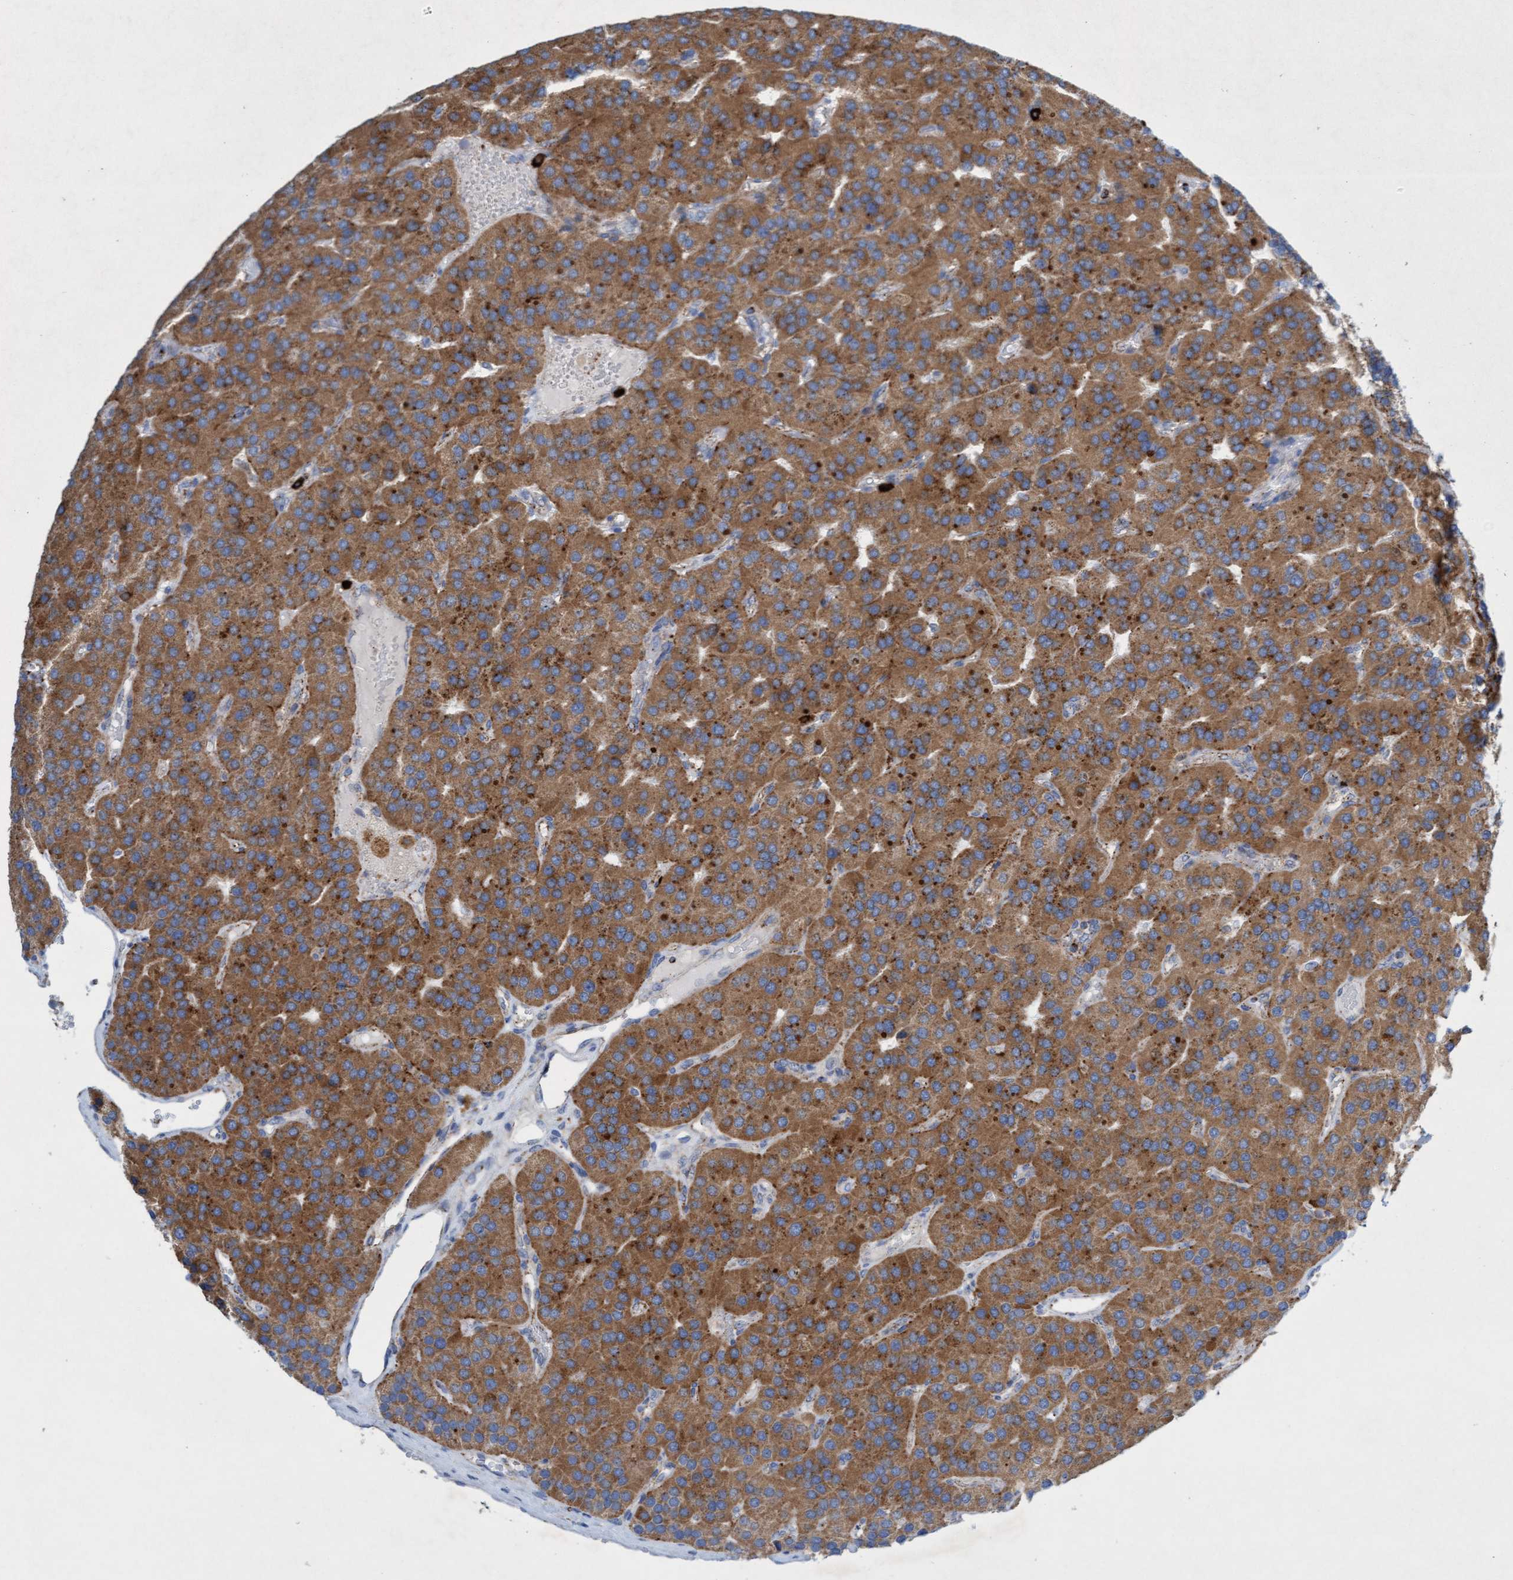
{"staining": {"intensity": "moderate", "quantity": ">75%", "location": "cytoplasmic/membranous"}, "tissue": "parathyroid gland", "cell_type": "Glandular cells", "image_type": "normal", "snomed": [{"axis": "morphology", "description": "Normal tissue, NOS"}, {"axis": "morphology", "description": "Adenoma, NOS"}, {"axis": "topography", "description": "Parathyroid gland"}], "caption": "Protein expression analysis of unremarkable human parathyroid gland reveals moderate cytoplasmic/membranous positivity in about >75% of glandular cells.", "gene": "SGSH", "patient": {"sex": "female", "age": 86}}